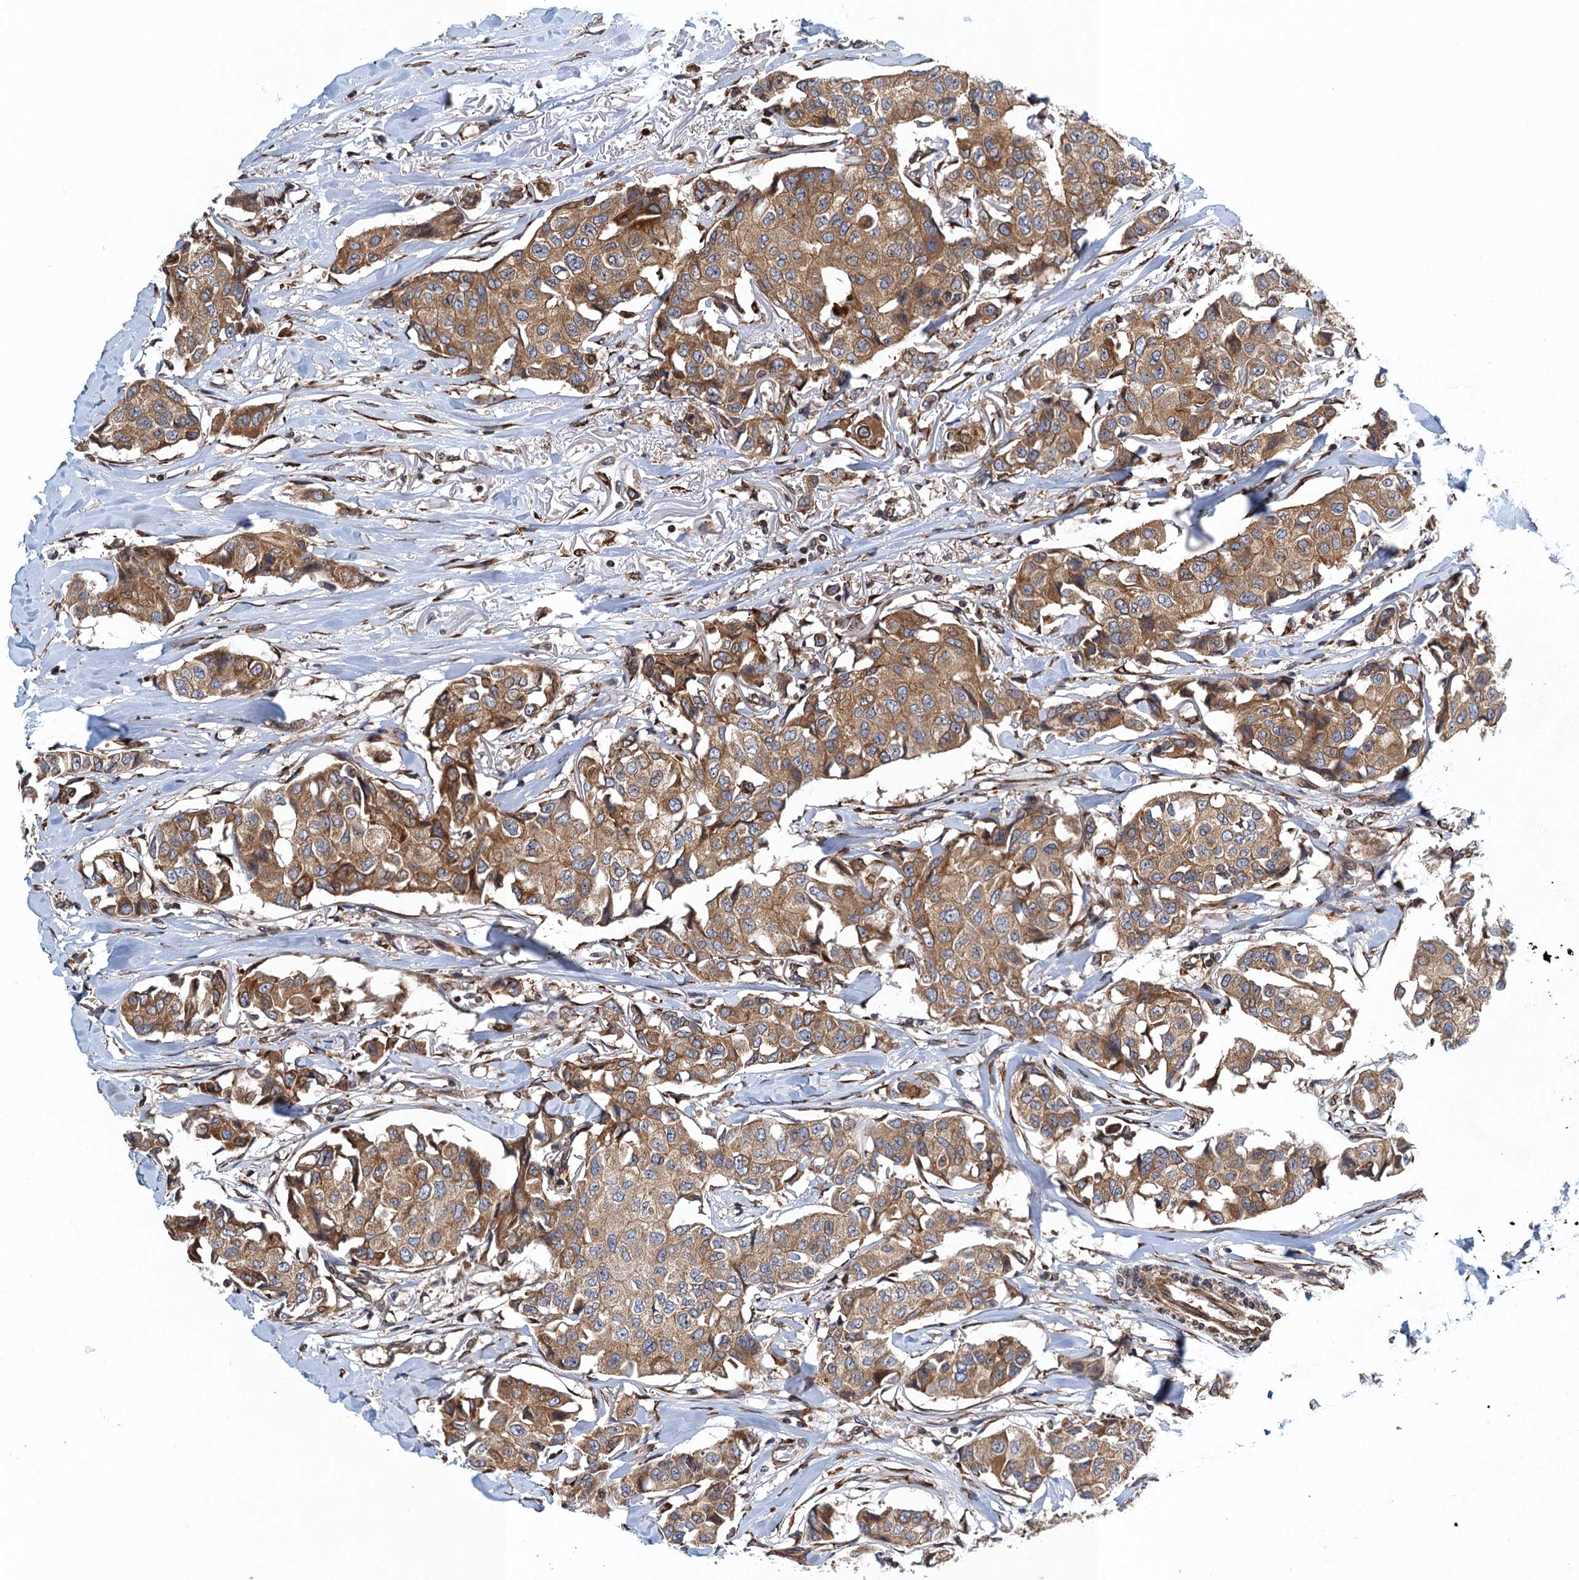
{"staining": {"intensity": "moderate", "quantity": ">75%", "location": "cytoplasmic/membranous"}, "tissue": "breast cancer", "cell_type": "Tumor cells", "image_type": "cancer", "snomed": [{"axis": "morphology", "description": "Duct carcinoma"}, {"axis": "topography", "description": "Breast"}], "caption": "Immunohistochemical staining of breast infiltrating ductal carcinoma exhibits medium levels of moderate cytoplasmic/membranous positivity in about >75% of tumor cells. The staining was performed using DAB, with brown indicating positive protein expression. Nuclei are stained blue with hematoxylin.", "gene": "MDM1", "patient": {"sex": "female", "age": 80}}